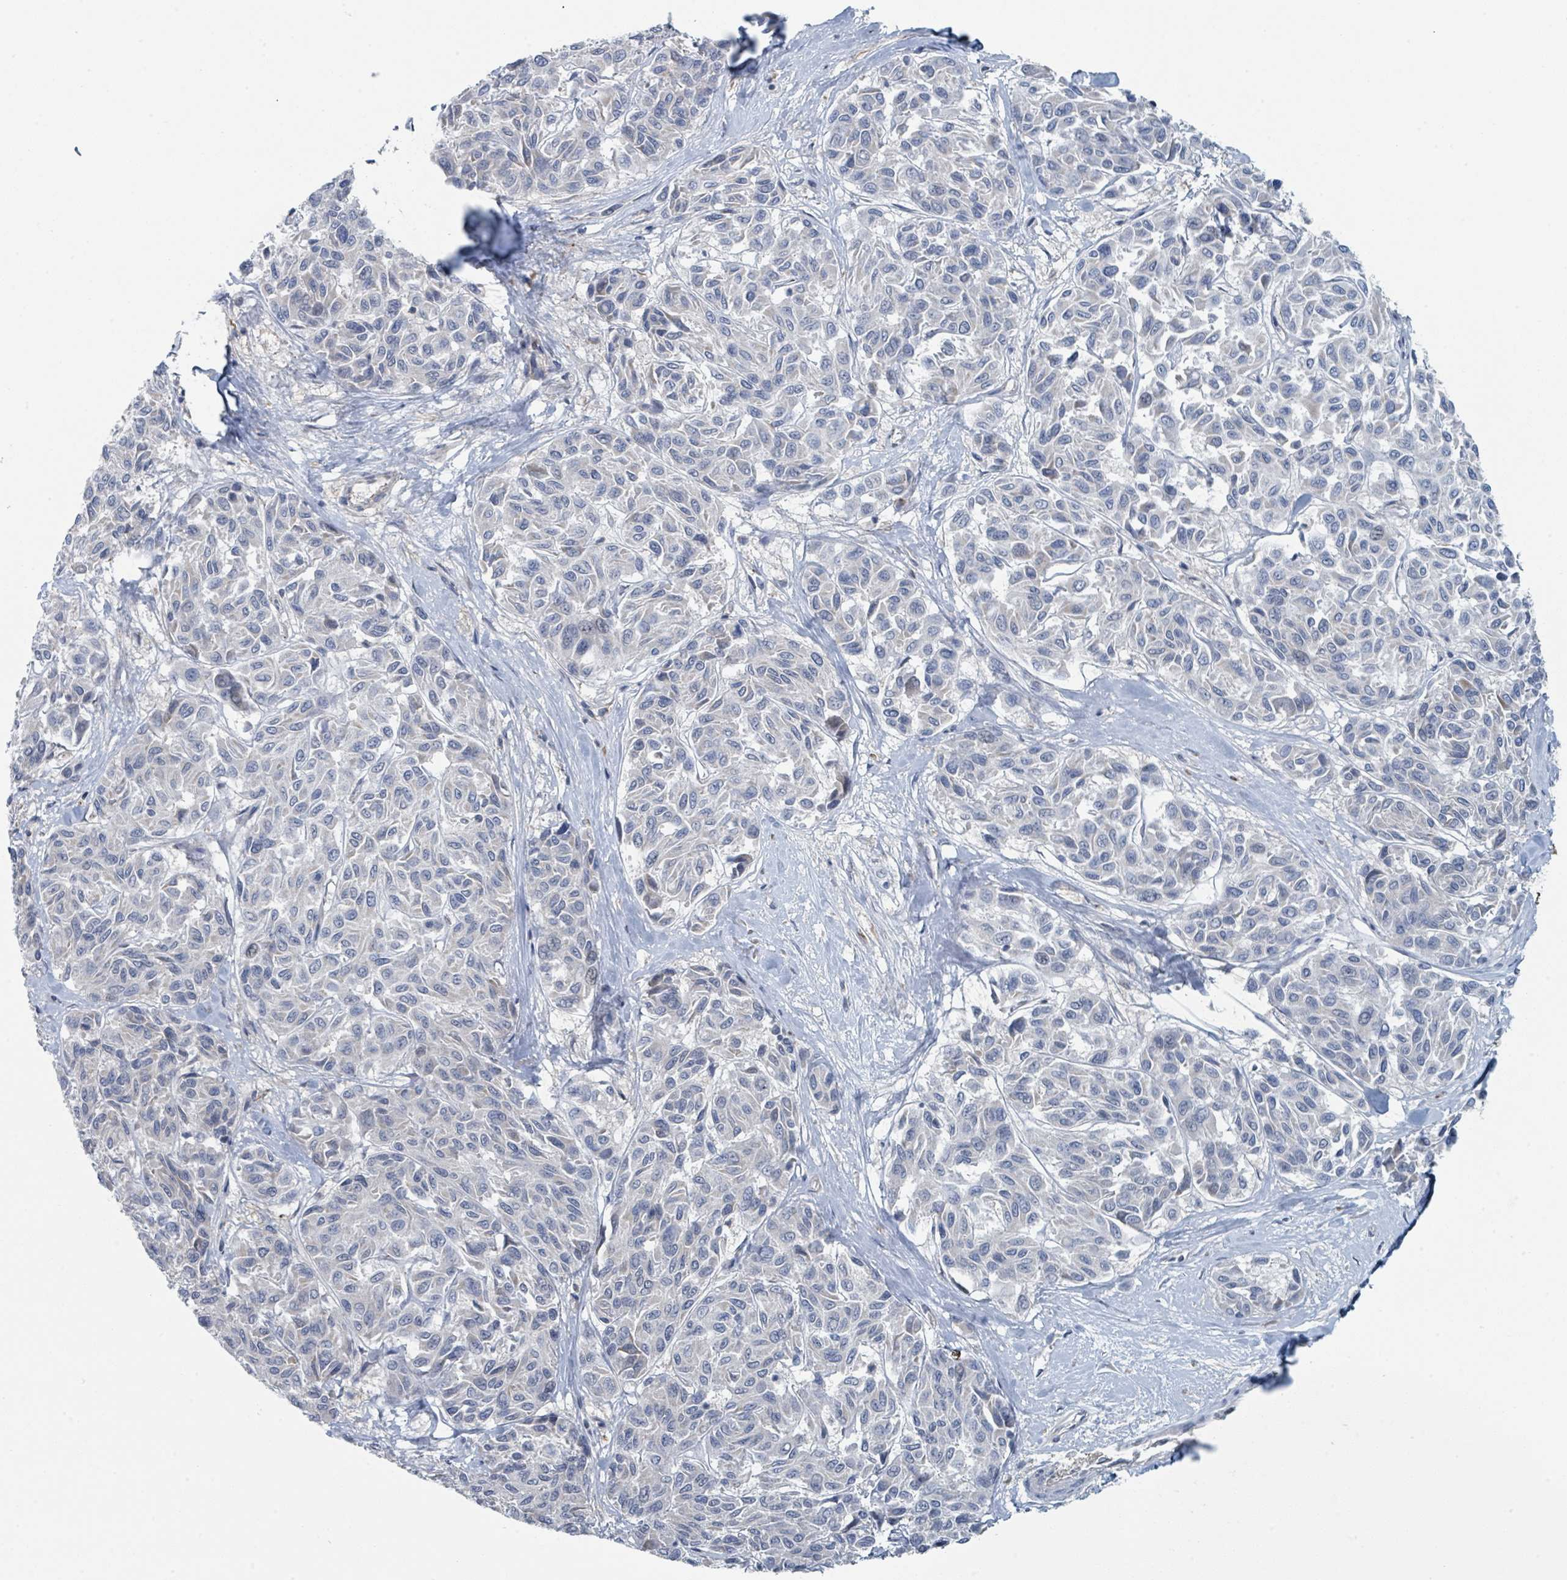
{"staining": {"intensity": "negative", "quantity": "none", "location": "none"}, "tissue": "melanoma", "cell_type": "Tumor cells", "image_type": "cancer", "snomed": [{"axis": "morphology", "description": "Malignant melanoma, NOS"}, {"axis": "topography", "description": "Skin"}], "caption": "DAB (3,3'-diaminobenzidine) immunohistochemical staining of human malignant melanoma shows no significant positivity in tumor cells. The staining was performed using DAB to visualize the protein expression in brown, while the nuclei were stained in blue with hematoxylin (Magnification: 20x).", "gene": "ANKRD55", "patient": {"sex": "female", "age": 66}}